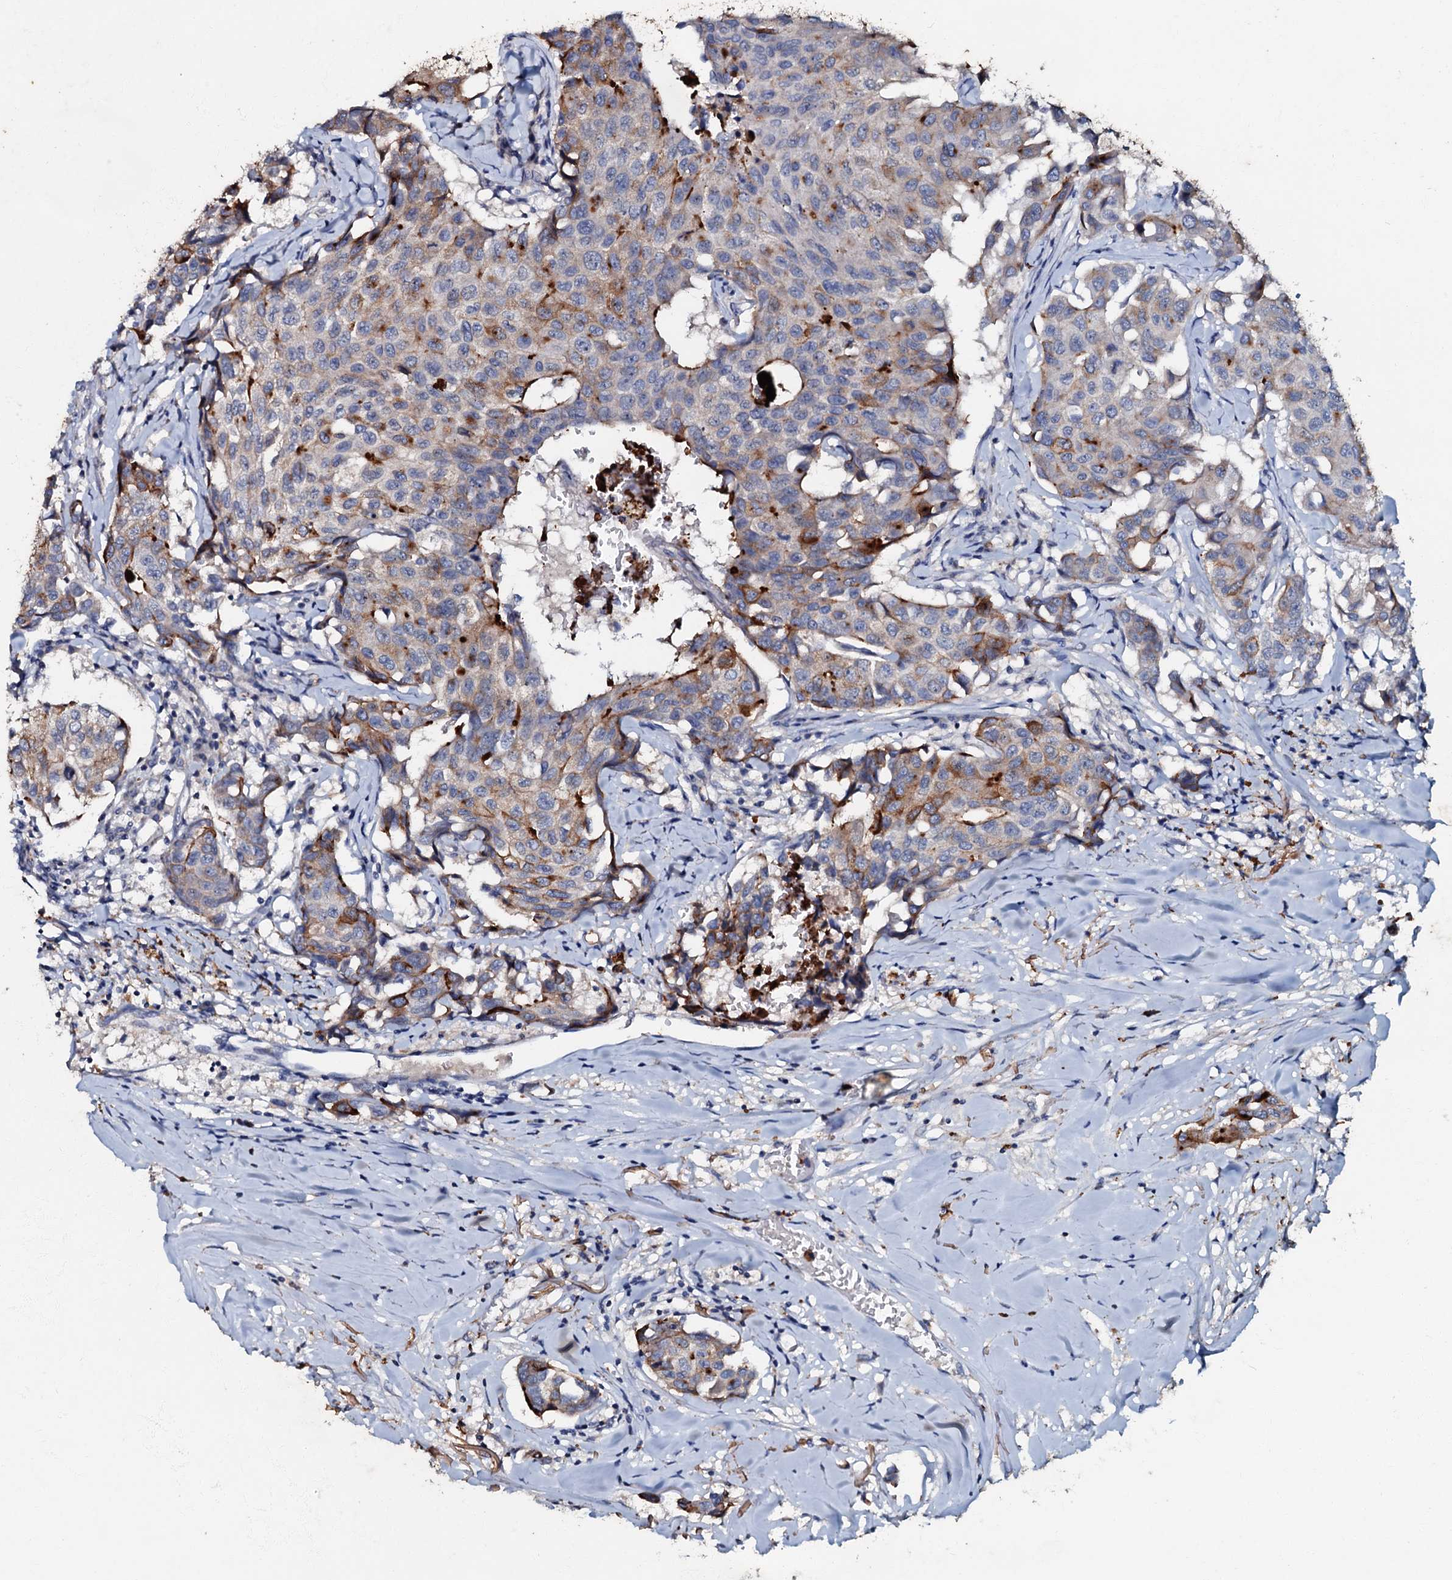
{"staining": {"intensity": "moderate", "quantity": "<25%", "location": "cytoplasmic/membranous"}, "tissue": "breast cancer", "cell_type": "Tumor cells", "image_type": "cancer", "snomed": [{"axis": "morphology", "description": "Duct carcinoma"}, {"axis": "topography", "description": "Breast"}], "caption": "An immunohistochemistry micrograph of tumor tissue is shown. Protein staining in brown highlights moderate cytoplasmic/membranous positivity in breast cancer (intraductal carcinoma) within tumor cells.", "gene": "MANSC4", "patient": {"sex": "female", "age": 80}}